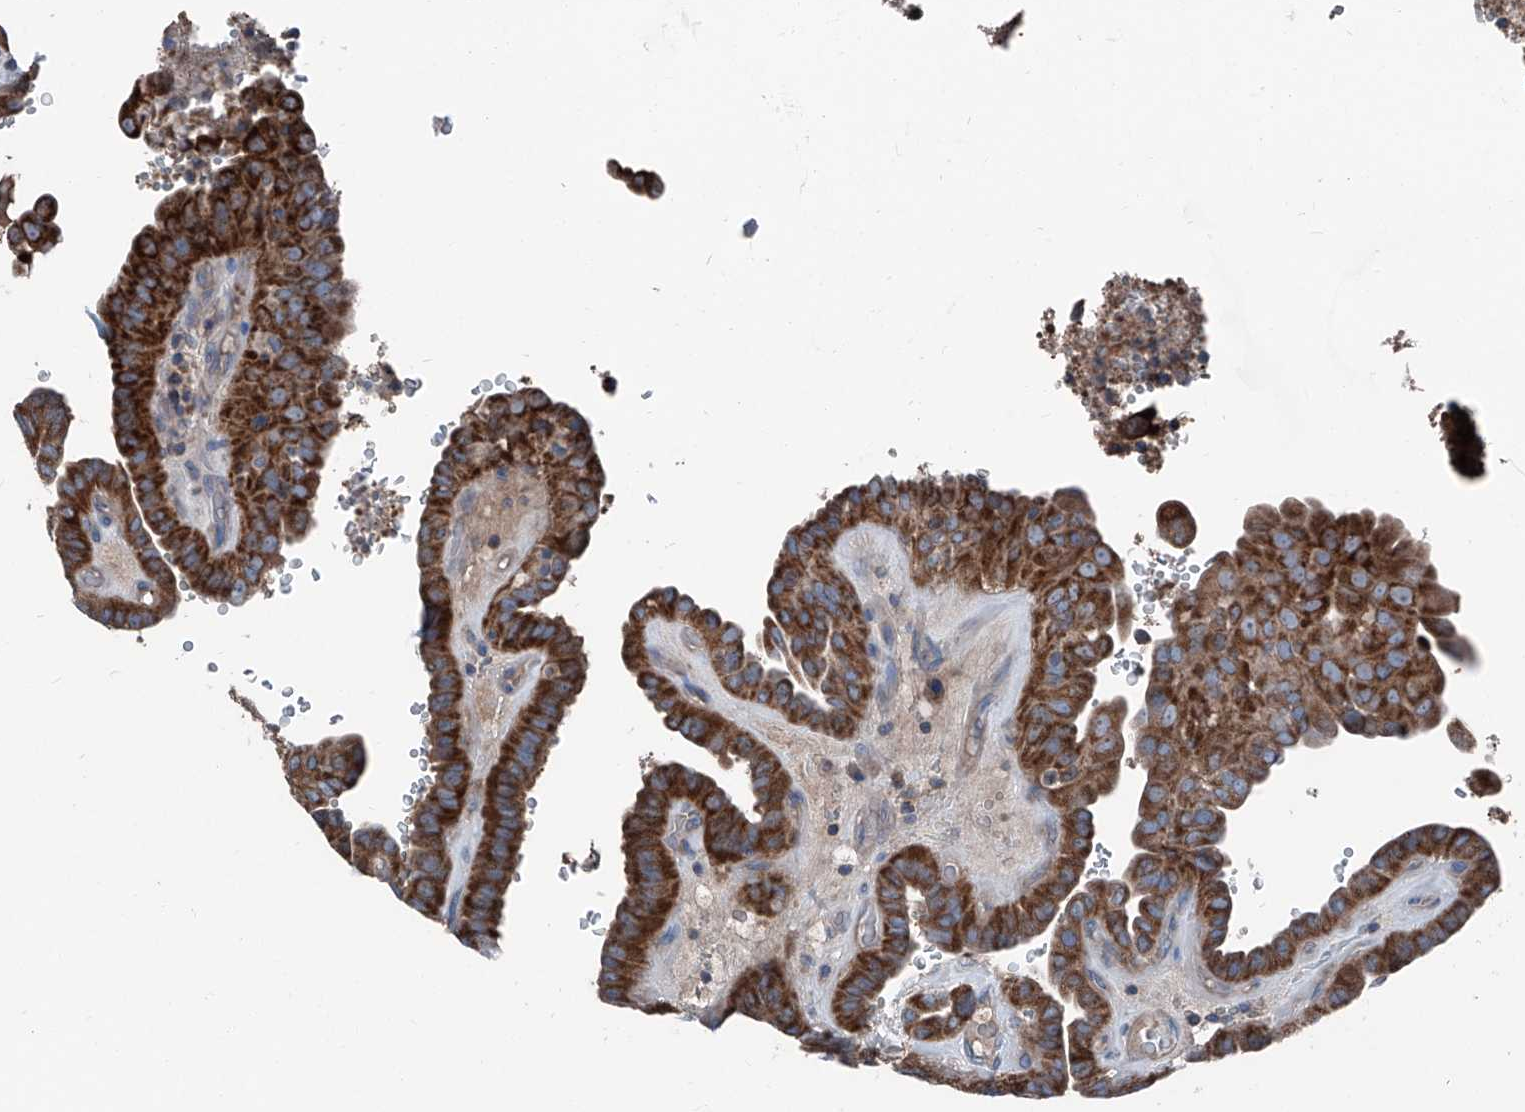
{"staining": {"intensity": "strong", "quantity": ">75%", "location": "cytoplasmic/membranous"}, "tissue": "thyroid cancer", "cell_type": "Tumor cells", "image_type": "cancer", "snomed": [{"axis": "morphology", "description": "Papillary adenocarcinoma, NOS"}, {"axis": "topography", "description": "Thyroid gland"}], "caption": "IHC of thyroid cancer displays high levels of strong cytoplasmic/membranous positivity in approximately >75% of tumor cells.", "gene": "GPAT3", "patient": {"sex": "male", "age": 77}}